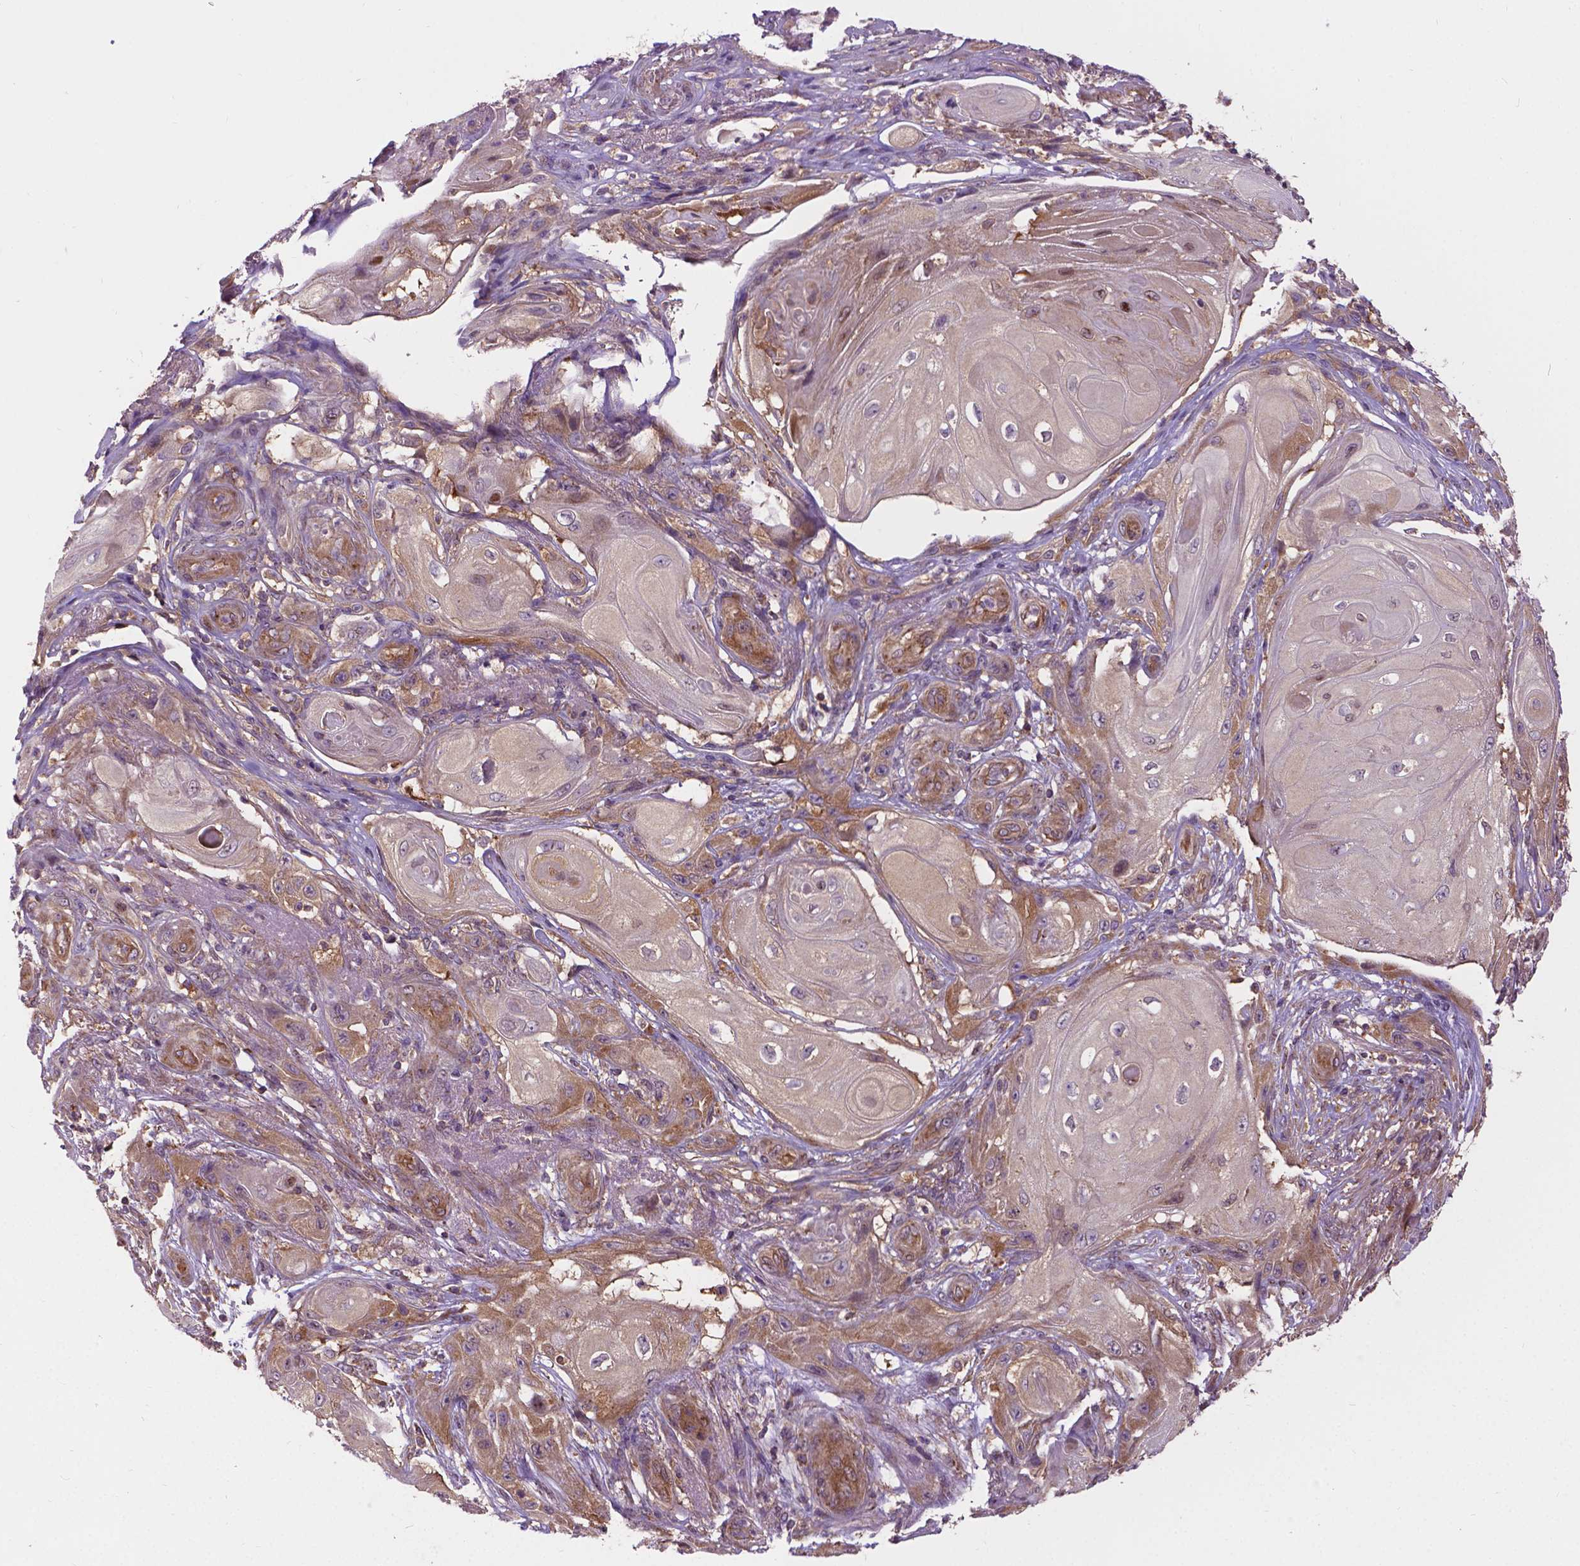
{"staining": {"intensity": "moderate", "quantity": "25%-75%", "location": "cytoplasmic/membranous"}, "tissue": "skin cancer", "cell_type": "Tumor cells", "image_type": "cancer", "snomed": [{"axis": "morphology", "description": "Squamous cell carcinoma, NOS"}, {"axis": "topography", "description": "Skin"}], "caption": "A medium amount of moderate cytoplasmic/membranous staining is seen in approximately 25%-75% of tumor cells in squamous cell carcinoma (skin) tissue.", "gene": "MZT1", "patient": {"sex": "male", "age": 62}}